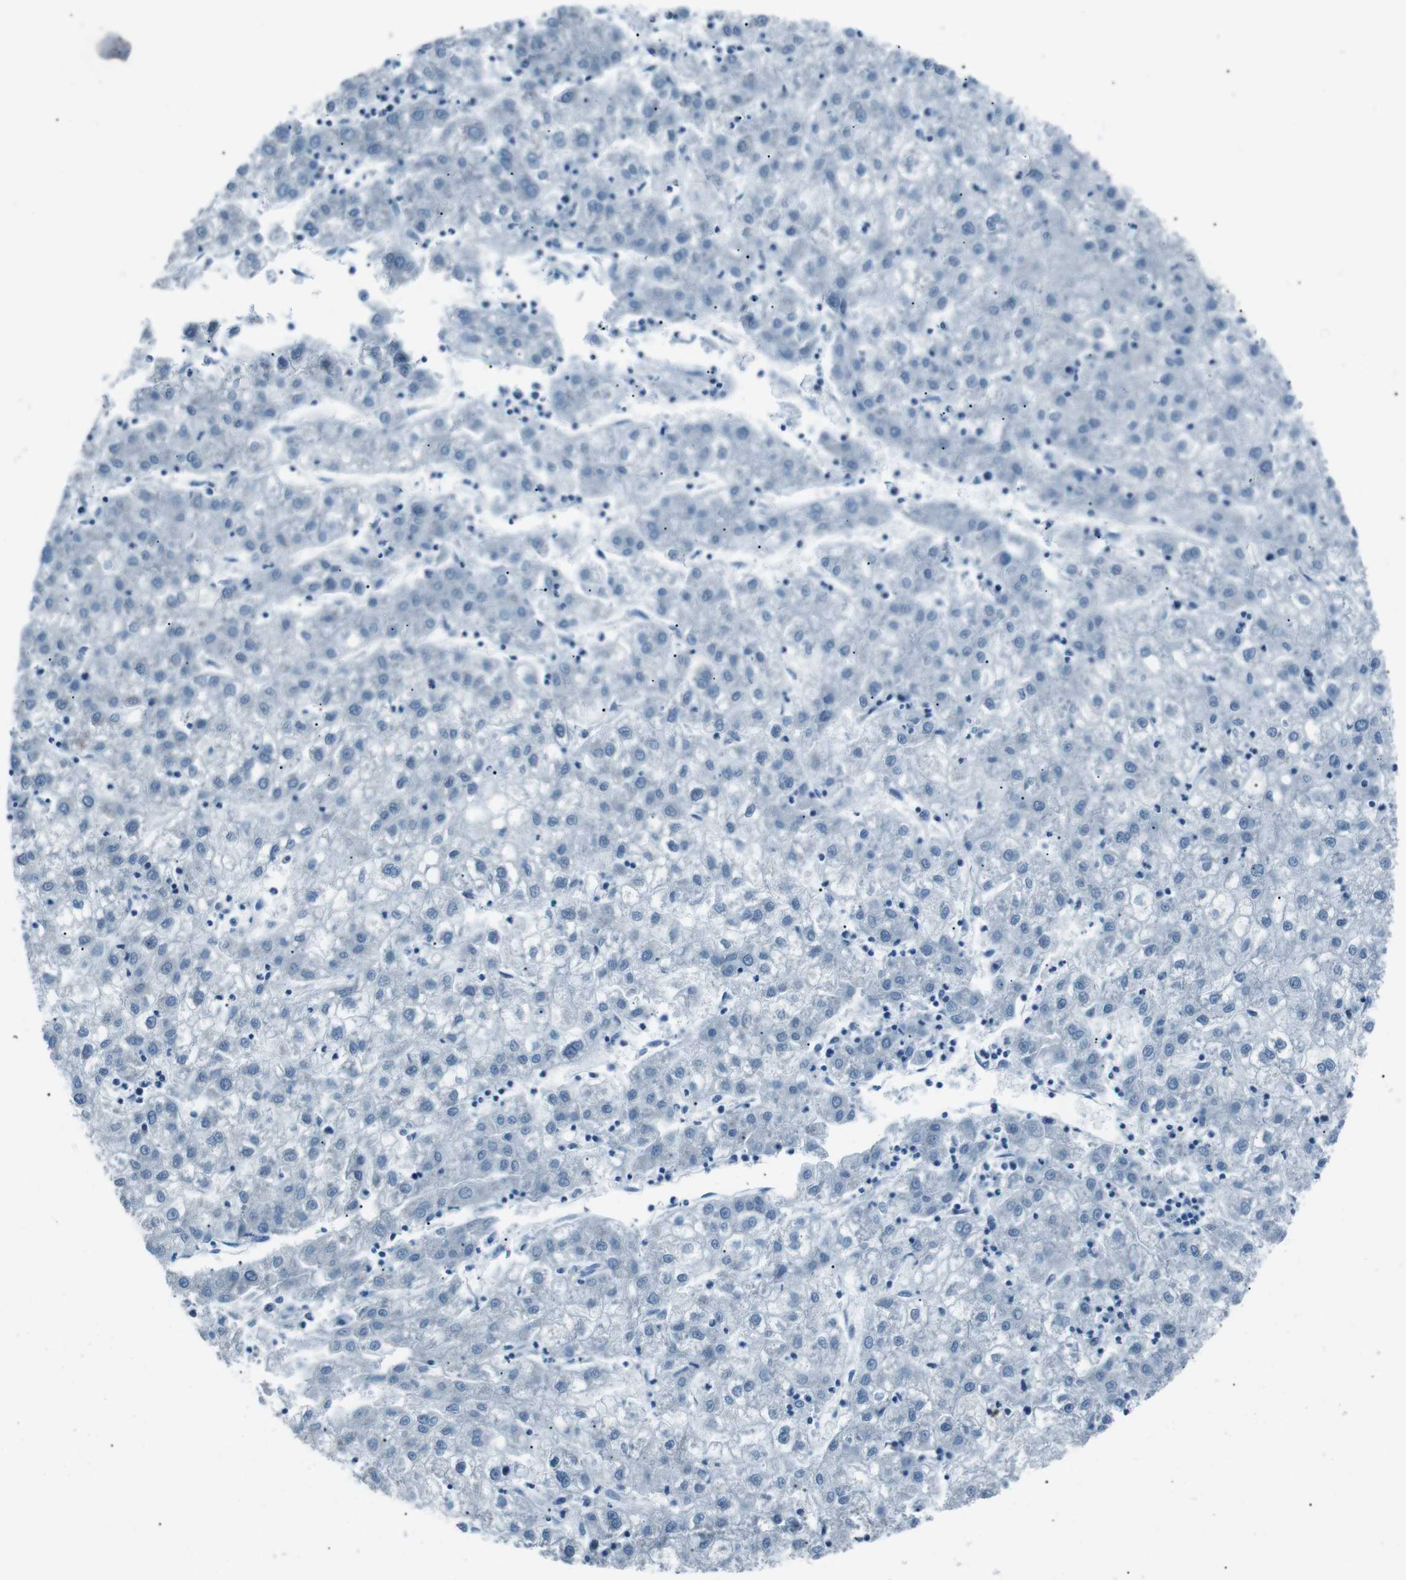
{"staining": {"intensity": "negative", "quantity": "none", "location": "none"}, "tissue": "liver cancer", "cell_type": "Tumor cells", "image_type": "cancer", "snomed": [{"axis": "morphology", "description": "Carcinoma, Hepatocellular, NOS"}, {"axis": "topography", "description": "Liver"}], "caption": "A high-resolution image shows IHC staining of hepatocellular carcinoma (liver), which displays no significant expression in tumor cells. Nuclei are stained in blue.", "gene": "SERPINB2", "patient": {"sex": "male", "age": 72}}